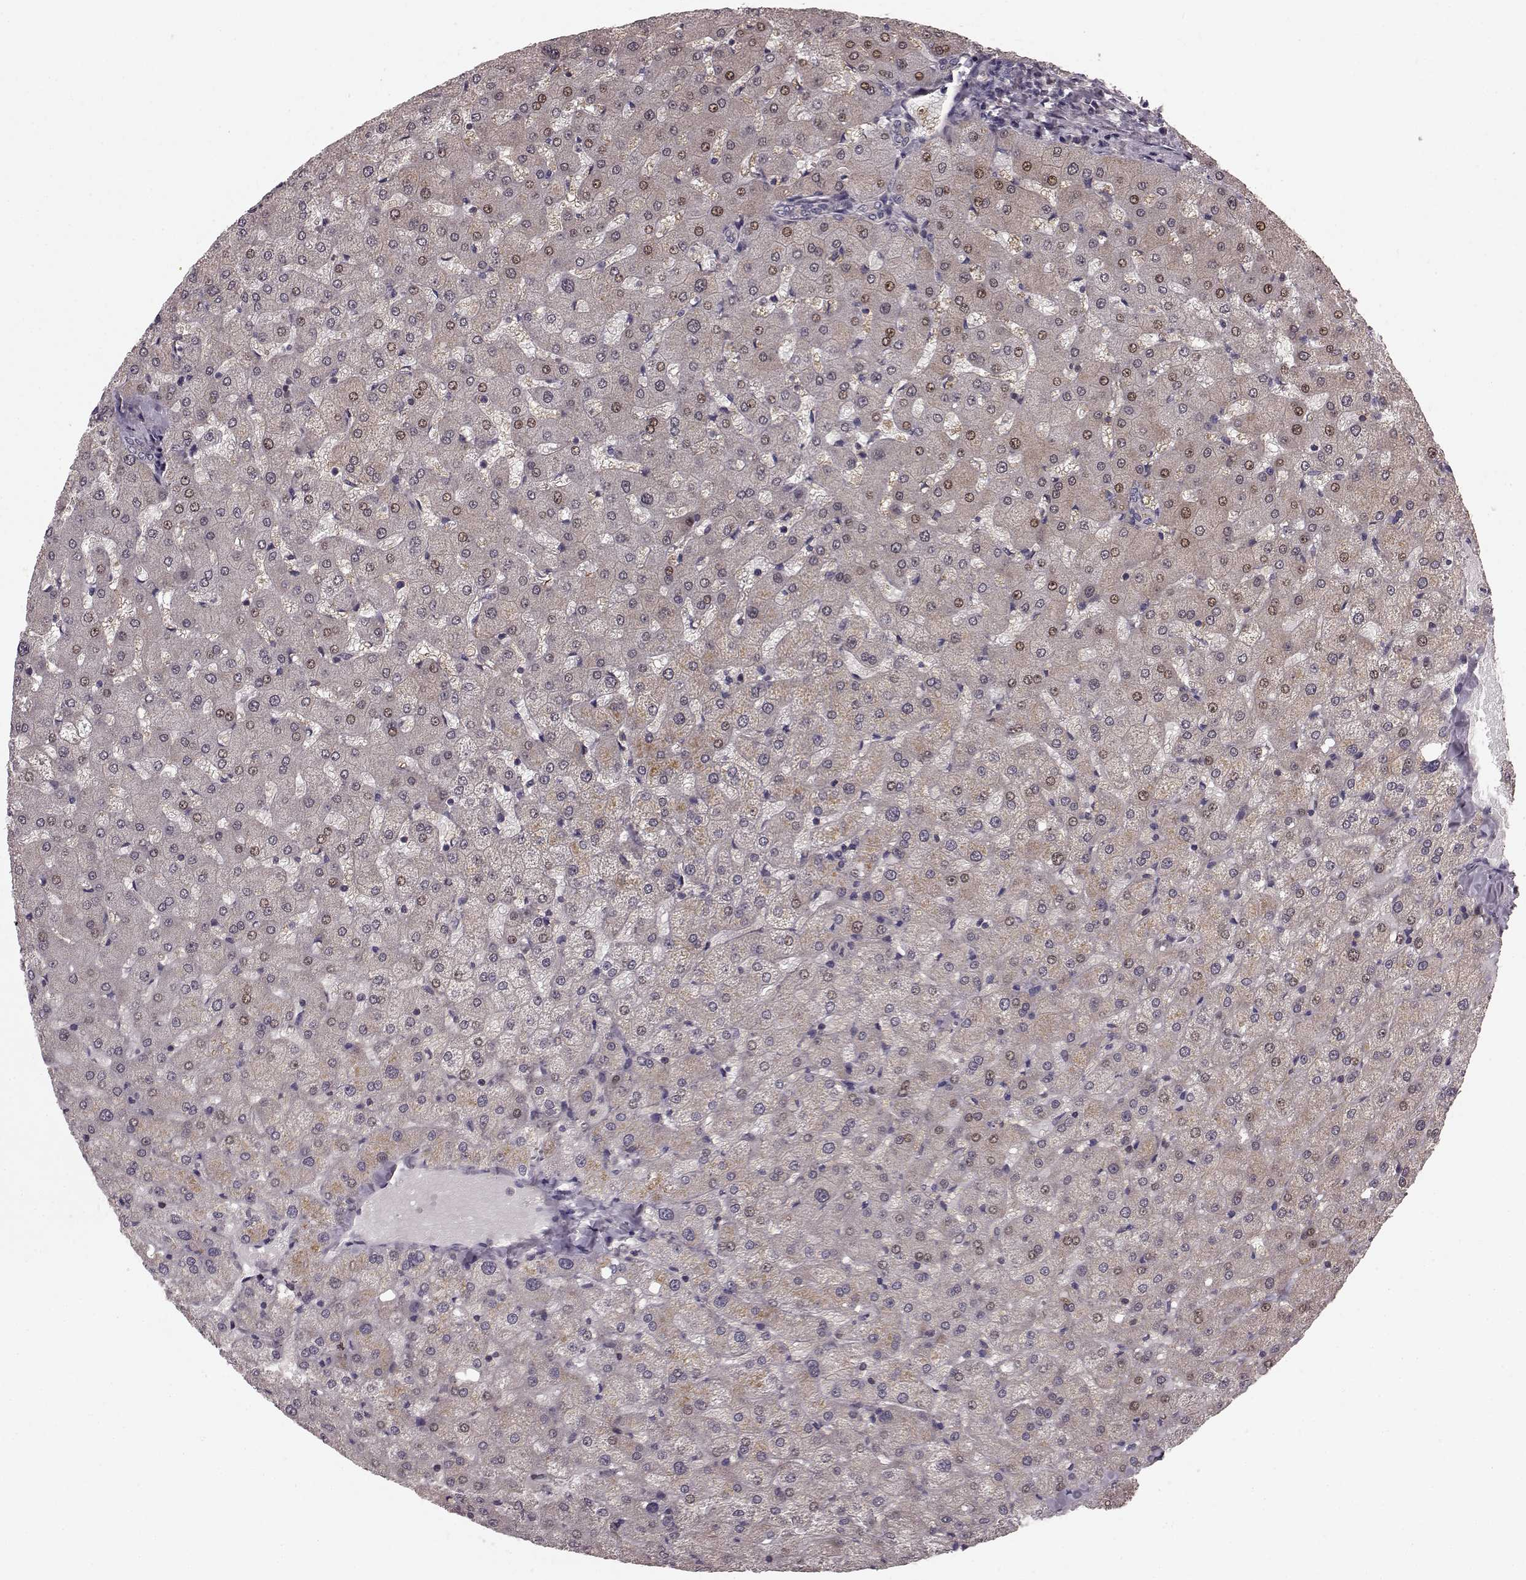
{"staining": {"intensity": "negative", "quantity": "none", "location": "none"}, "tissue": "liver", "cell_type": "Cholangiocytes", "image_type": "normal", "snomed": [{"axis": "morphology", "description": "Normal tissue, NOS"}, {"axis": "topography", "description": "Liver"}], "caption": "High magnification brightfield microscopy of benign liver stained with DAB (3,3'-diaminobenzidine) (brown) and counterstained with hematoxylin (blue): cholangiocytes show no significant staining. (DAB (3,3'-diaminobenzidine) immunohistochemistry with hematoxylin counter stain).", "gene": "SLC22A18", "patient": {"sex": "female", "age": 50}}